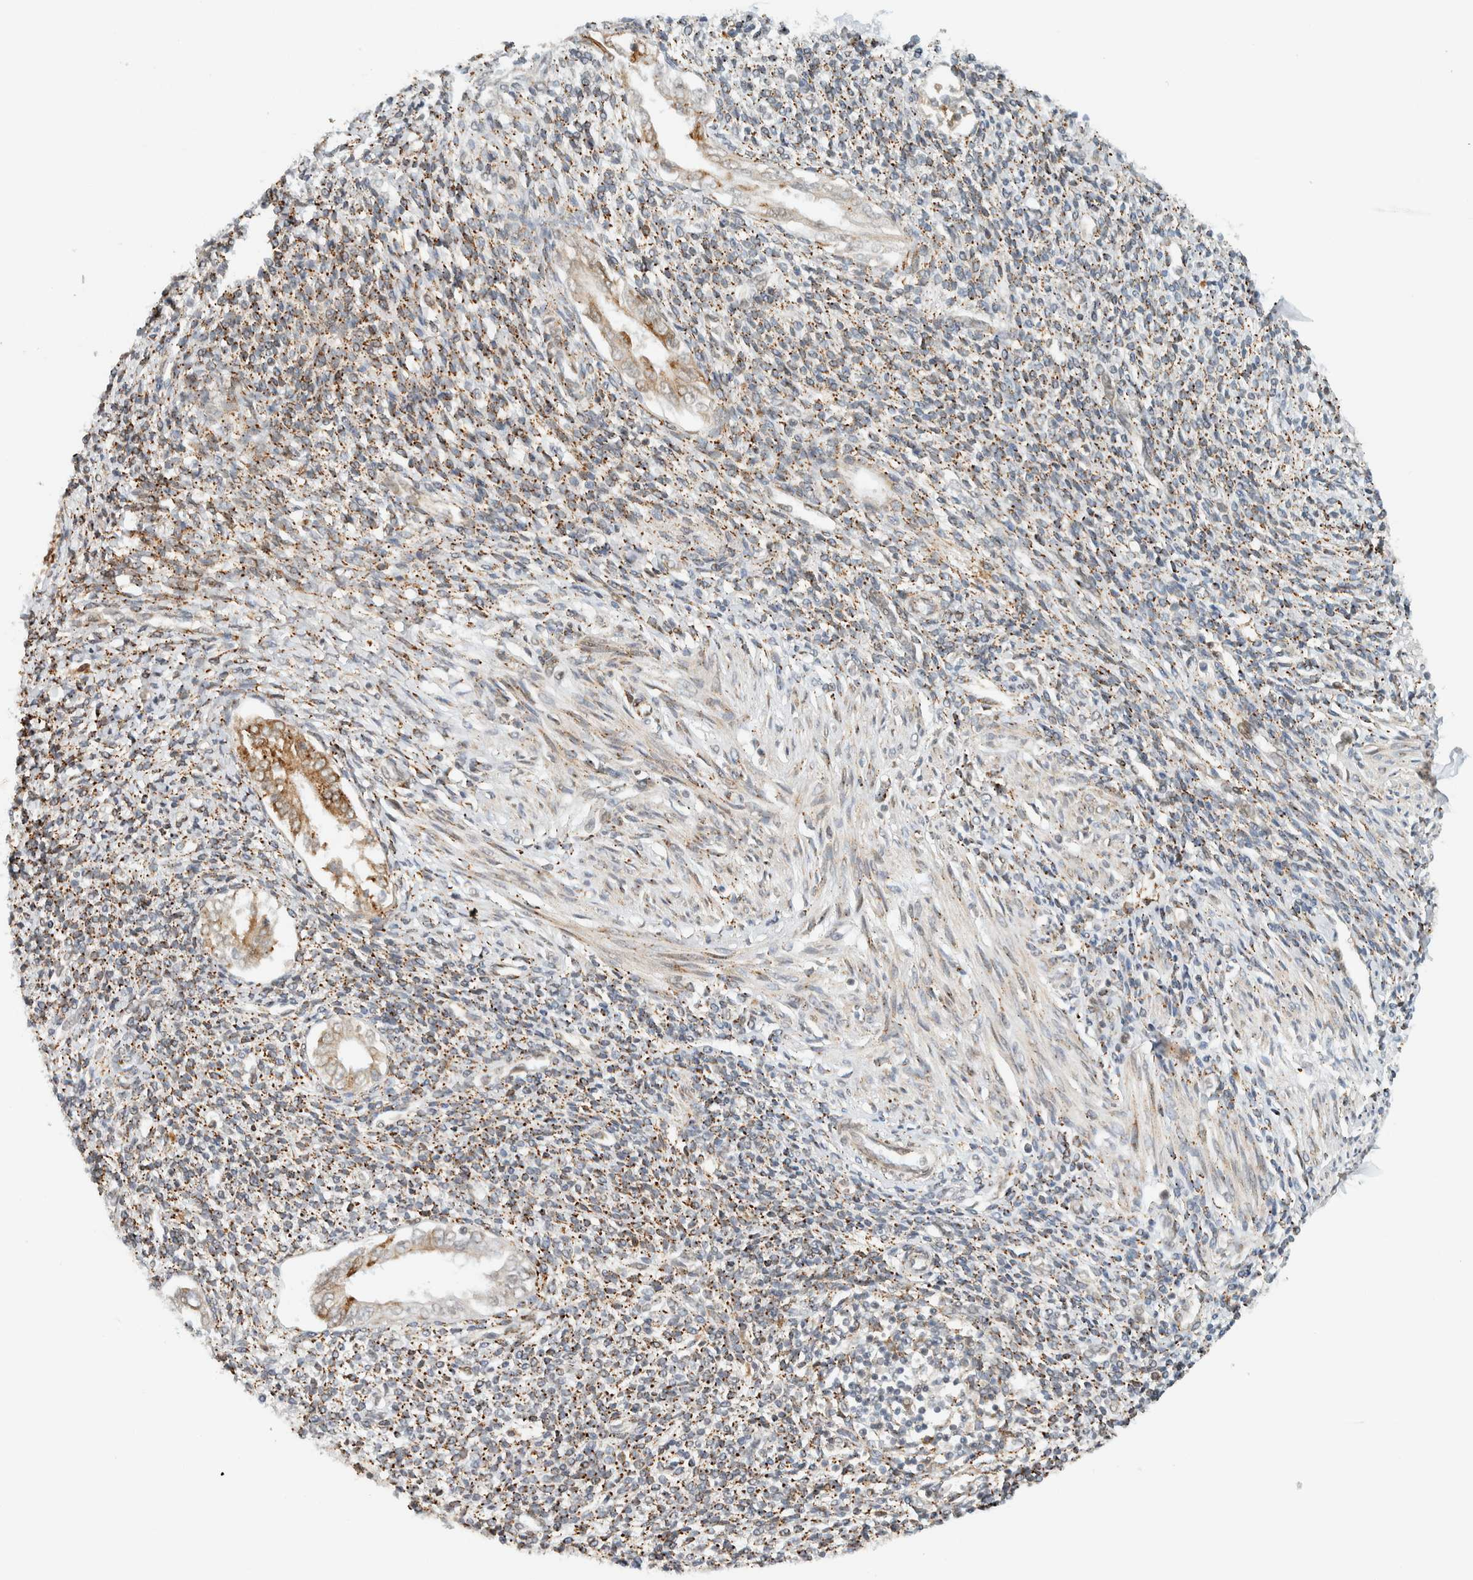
{"staining": {"intensity": "moderate", "quantity": "25%-75%", "location": "cytoplasmic/membranous"}, "tissue": "endometrium", "cell_type": "Cells in endometrial stroma", "image_type": "normal", "snomed": [{"axis": "morphology", "description": "Normal tissue, NOS"}, {"axis": "topography", "description": "Endometrium"}], "caption": "Endometrium stained with IHC displays moderate cytoplasmic/membranous expression in approximately 25%-75% of cells in endometrial stroma.", "gene": "ITPRID1", "patient": {"sex": "female", "age": 66}}